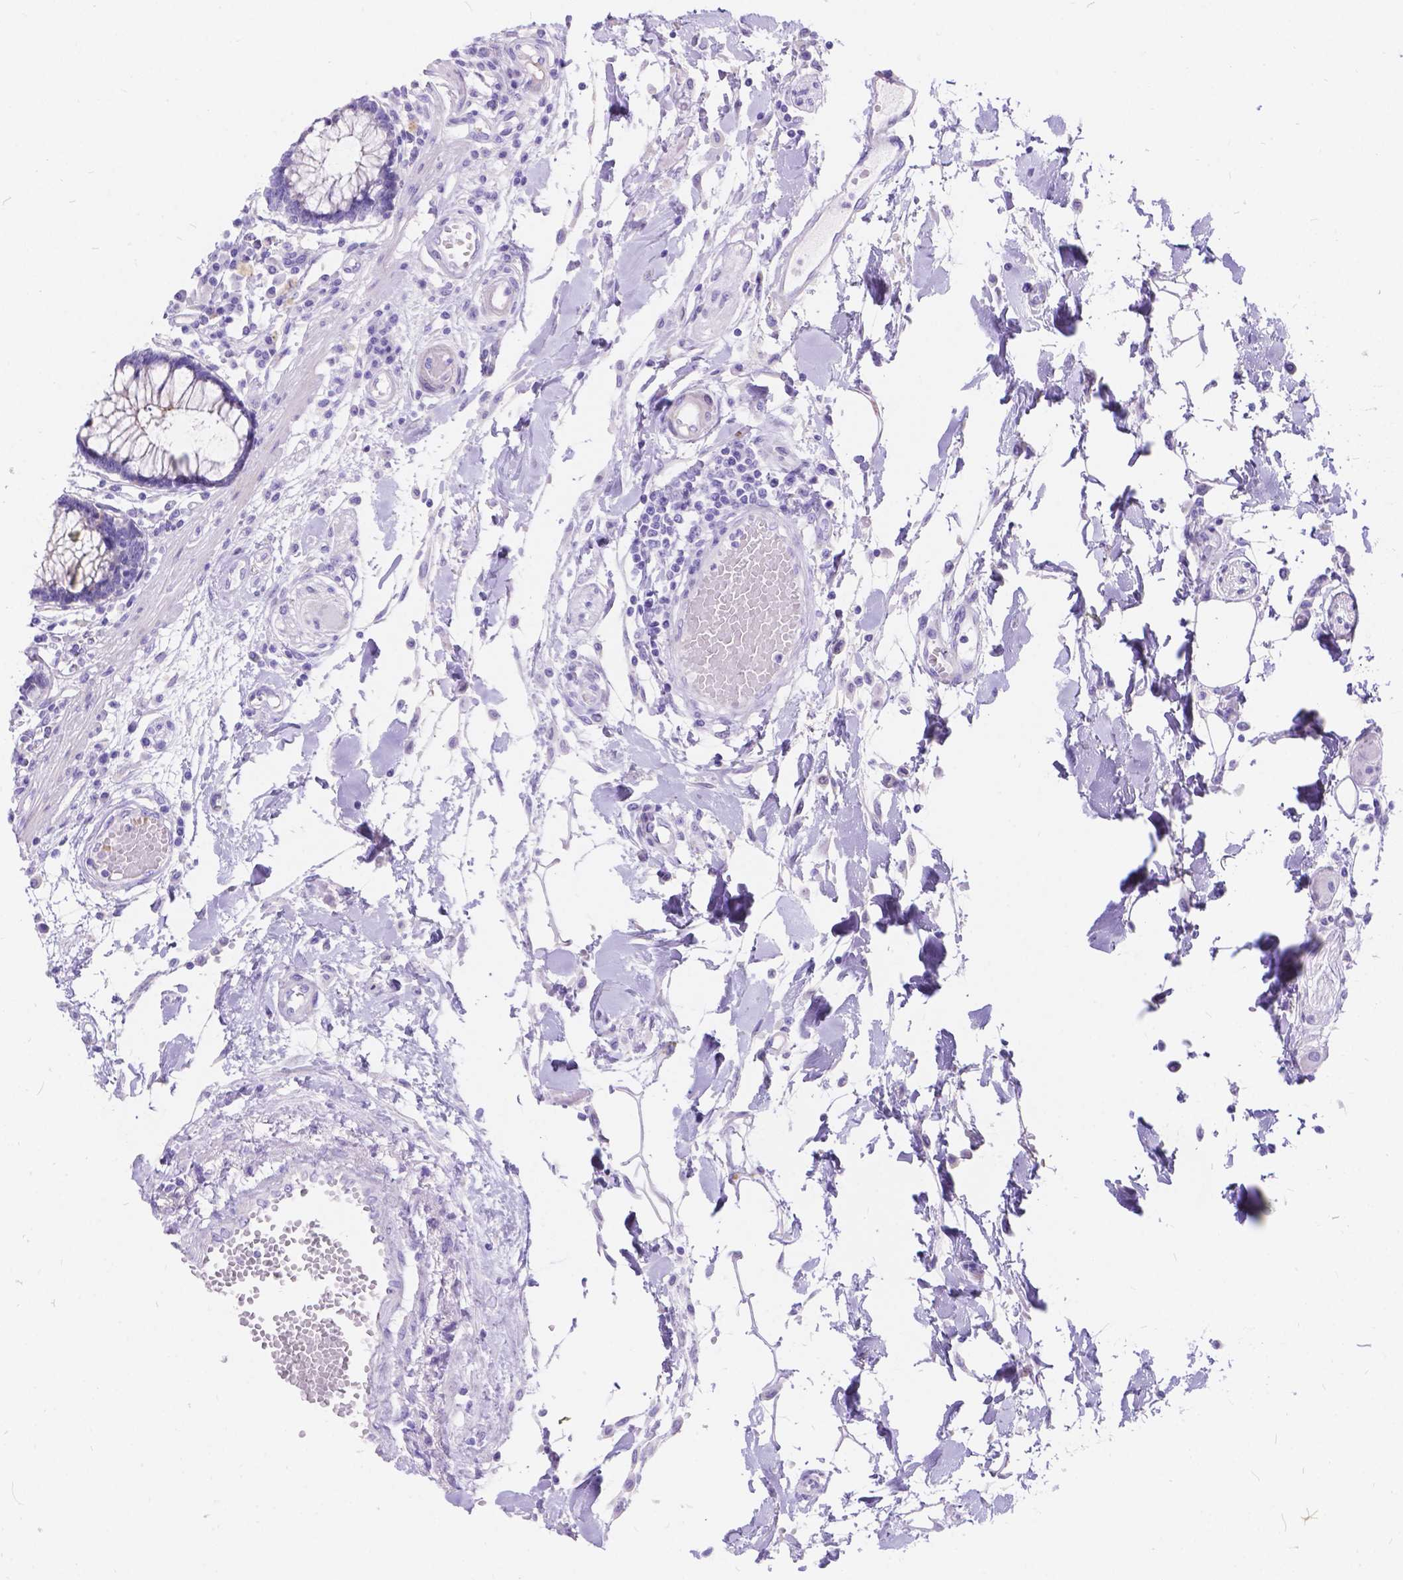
{"staining": {"intensity": "negative", "quantity": "none", "location": "none"}, "tissue": "colon", "cell_type": "Endothelial cells", "image_type": "normal", "snomed": [{"axis": "morphology", "description": "Normal tissue, NOS"}, {"axis": "morphology", "description": "Adenocarcinoma, NOS"}, {"axis": "topography", "description": "Colon"}], "caption": "Immunohistochemistry (IHC) photomicrograph of unremarkable colon stained for a protein (brown), which exhibits no expression in endothelial cells.", "gene": "KLHL10", "patient": {"sex": "male", "age": 83}}